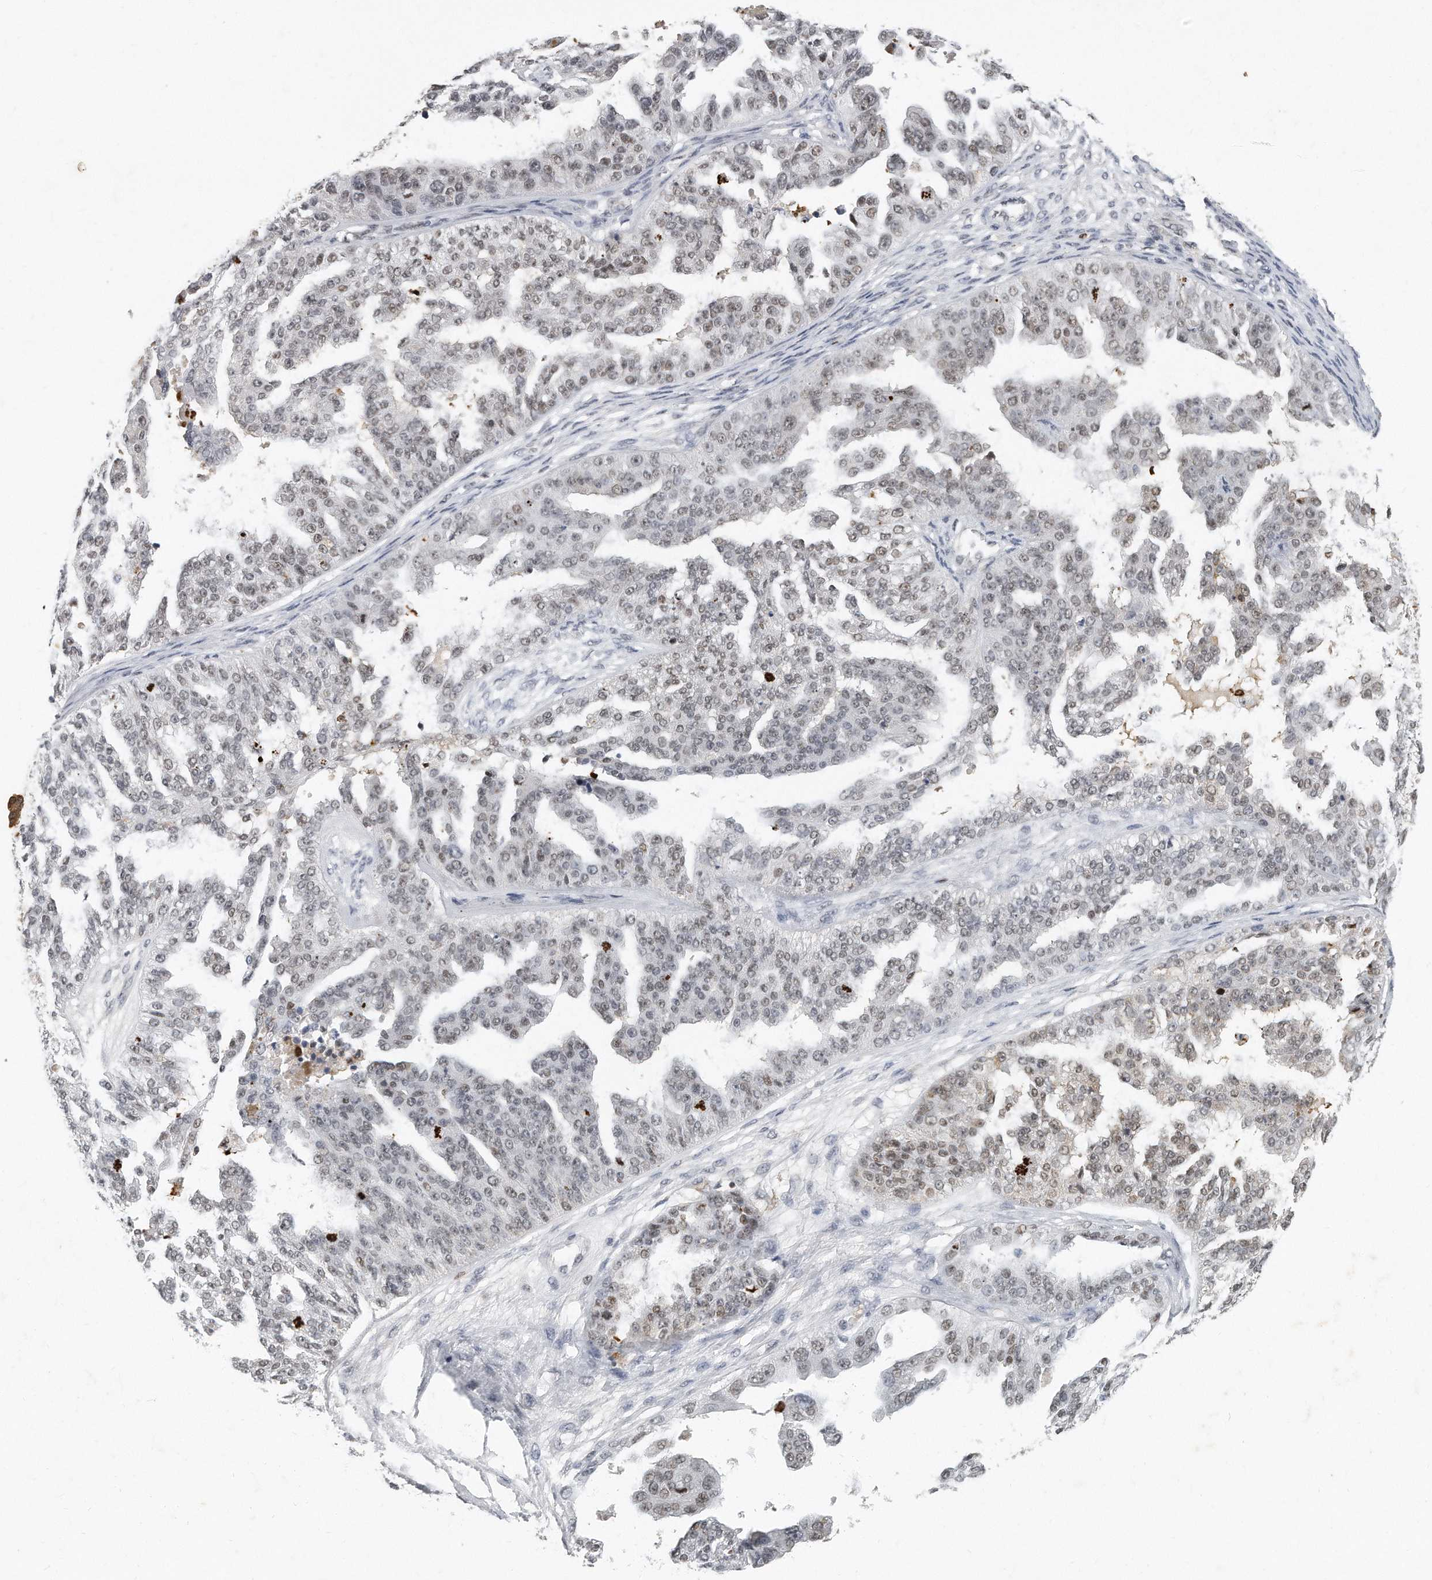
{"staining": {"intensity": "weak", "quantity": "25%-75%", "location": "nuclear"}, "tissue": "ovarian cancer", "cell_type": "Tumor cells", "image_type": "cancer", "snomed": [{"axis": "morphology", "description": "Cystadenocarcinoma, serous, NOS"}, {"axis": "topography", "description": "Ovary"}], "caption": "Tumor cells reveal low levels of weak nuclear positivity in about 25%-75% of cells in human ovarian cancer (serous cystadenocarcinoma). (Brightfield microscopy of DAB IHC at high magnification).", "gene": "CTBP2", "patient": {"sex": "female", "age": 58}}